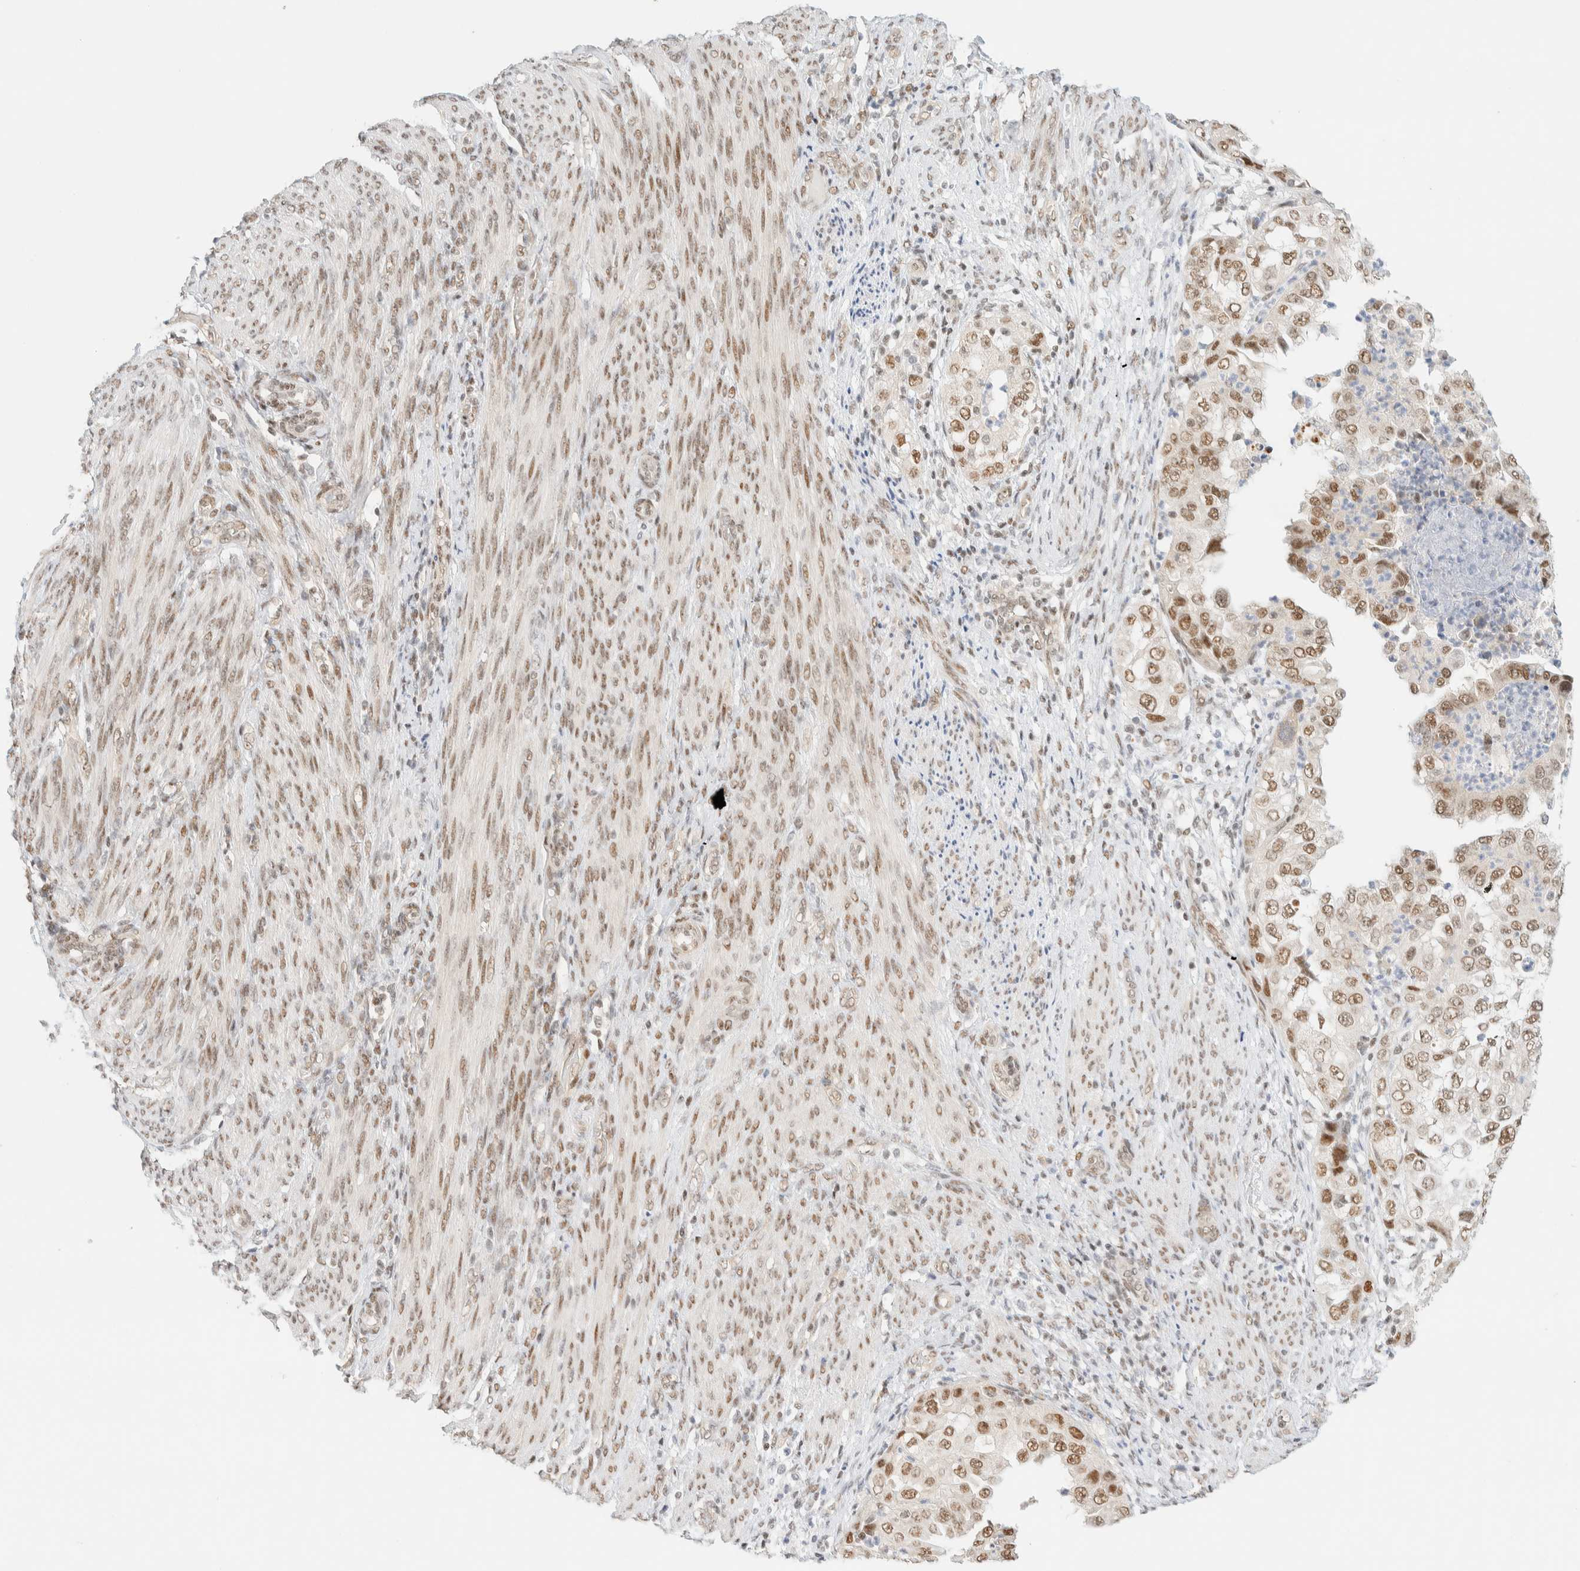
{"staining": {"intensity": "moderate", "quantity": ">75%", "location": "nuclear"}, "tissue": "endometrial cancer", "cell_type": "Tumor cells", "image_type": "cancer", "snomed": [{"axis": "morphology", "description": "Adenocarcinoma, NOS"}, {"axis": "topography", "description": "Endometrium"}], "caption": "A brown stain highlights moderate nuclear staining of a protein in human endometrial adenocarcinoma tumor cells.", "gene": "PYGO2", "patient": {"sex": "female", "age": 85}}